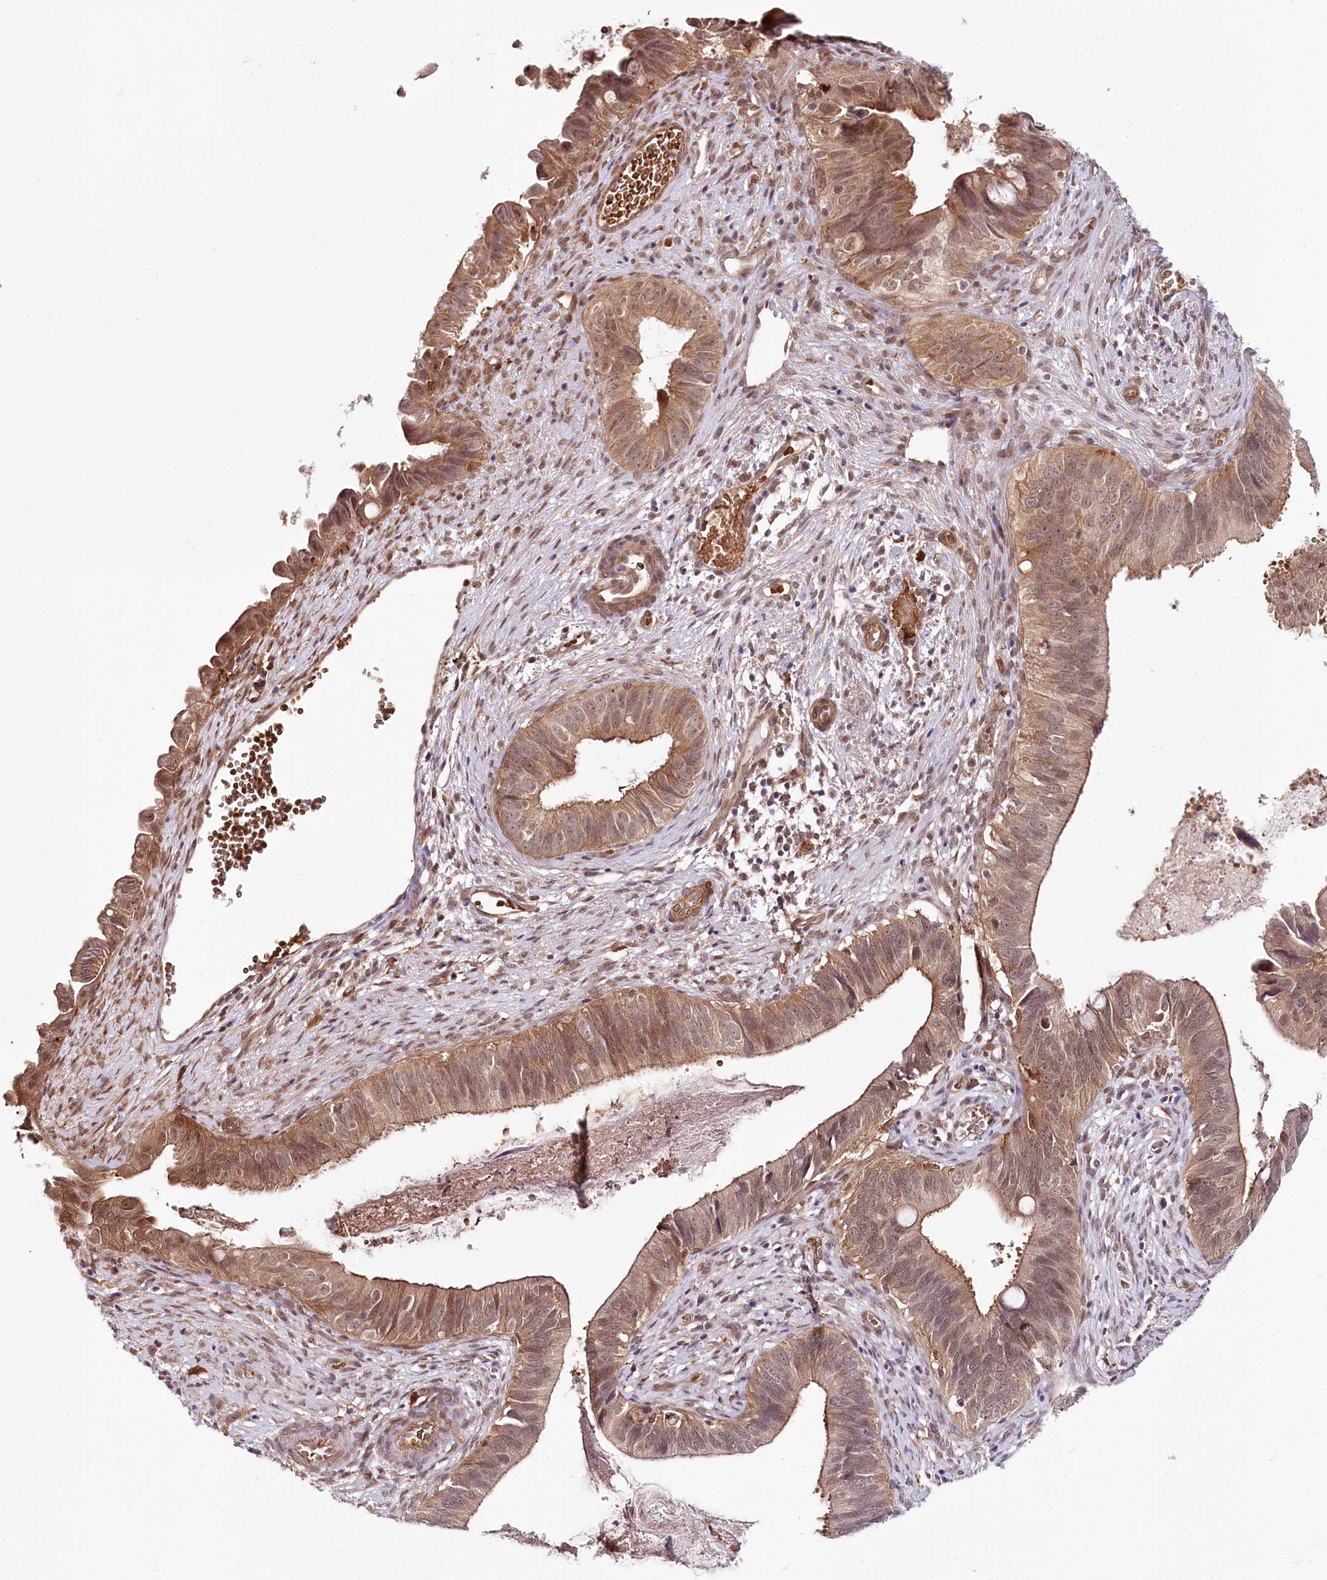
{"staining": {"intensity": "moderate", "quantity": ">75%", "location": "cytoplasmic/membranous,nuclear"}, "tissue": "cervical cancer", "cell_type": "Tumor cells", "image_type": "cancer", "snomed": [{"axis": "morphology", "description": "Adenocarcinoma, NOS"}, {"axis": "topography", "description": "Cervix"}], "caption": "Brown immunohistochemical staining in human cervical cancer shows moderate cytoplasmic/membranous and nuclear staining in approximately >75% of tumor cells.", "gene": "TUBGCP2", "patient": {"sex": "female", "age": 42}}